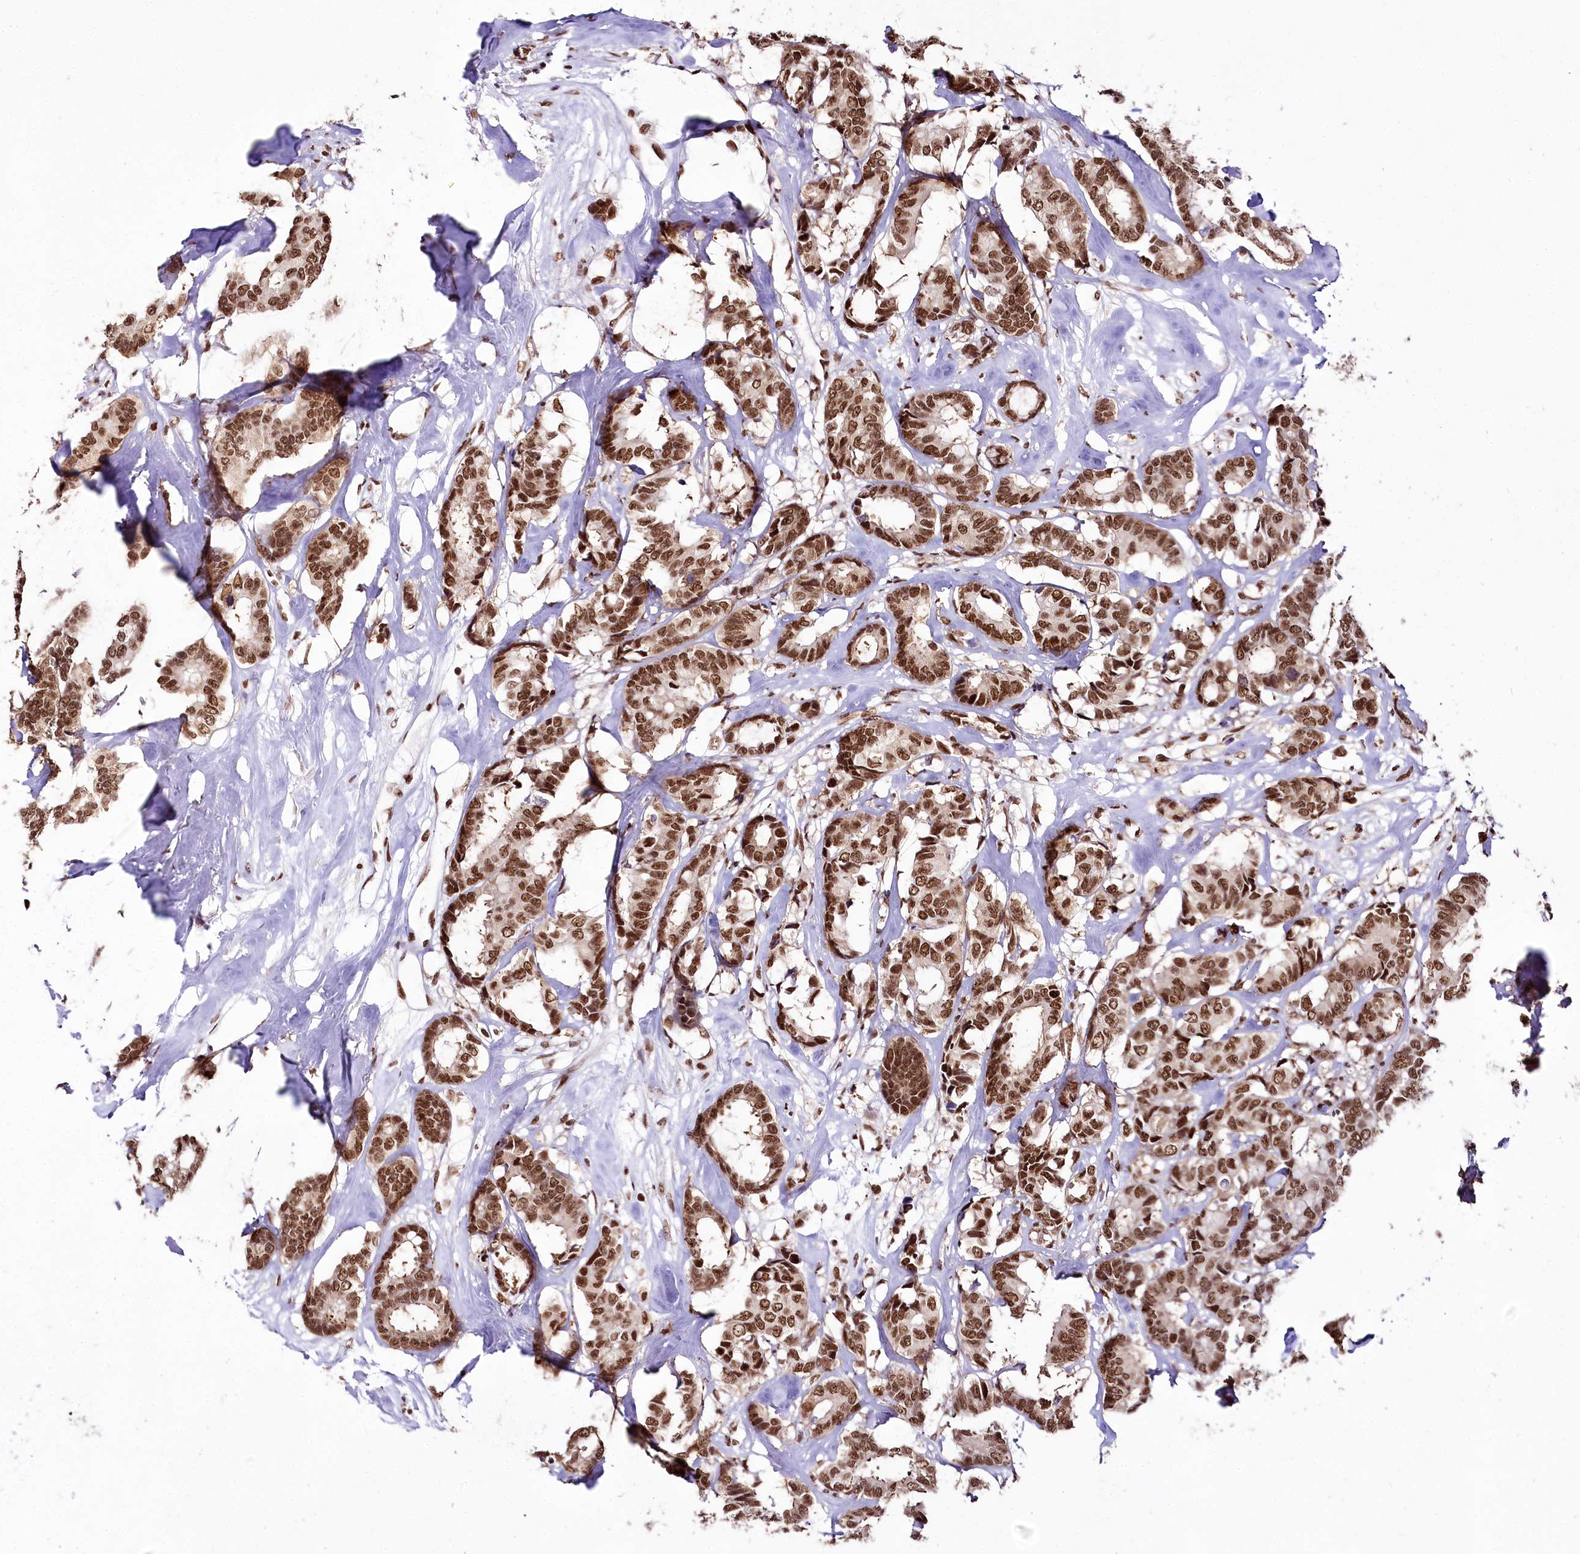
{"staining": {"intensity": "strong", "quantity": ">75%", "location": "nuclear"}, "tissue": "breast cancer", "cell_type": "Tumor cells", "image_type": "cancer", "snomed": [{"axis": "morphology", "description": "Duct carcinoma"}, {"axis": "topography", "description": "Breast"}], "caption": "Protein staining of breast cancer tissue displays strong nuclear staining in approximately >75% of tumor cells. (Stains: DAB in brown, nuclei in blue, Microscopy: brightfield microscopy at high magnification).", "gene": "SMARCE1", "patient": {"sex": "female", "age": 87}}